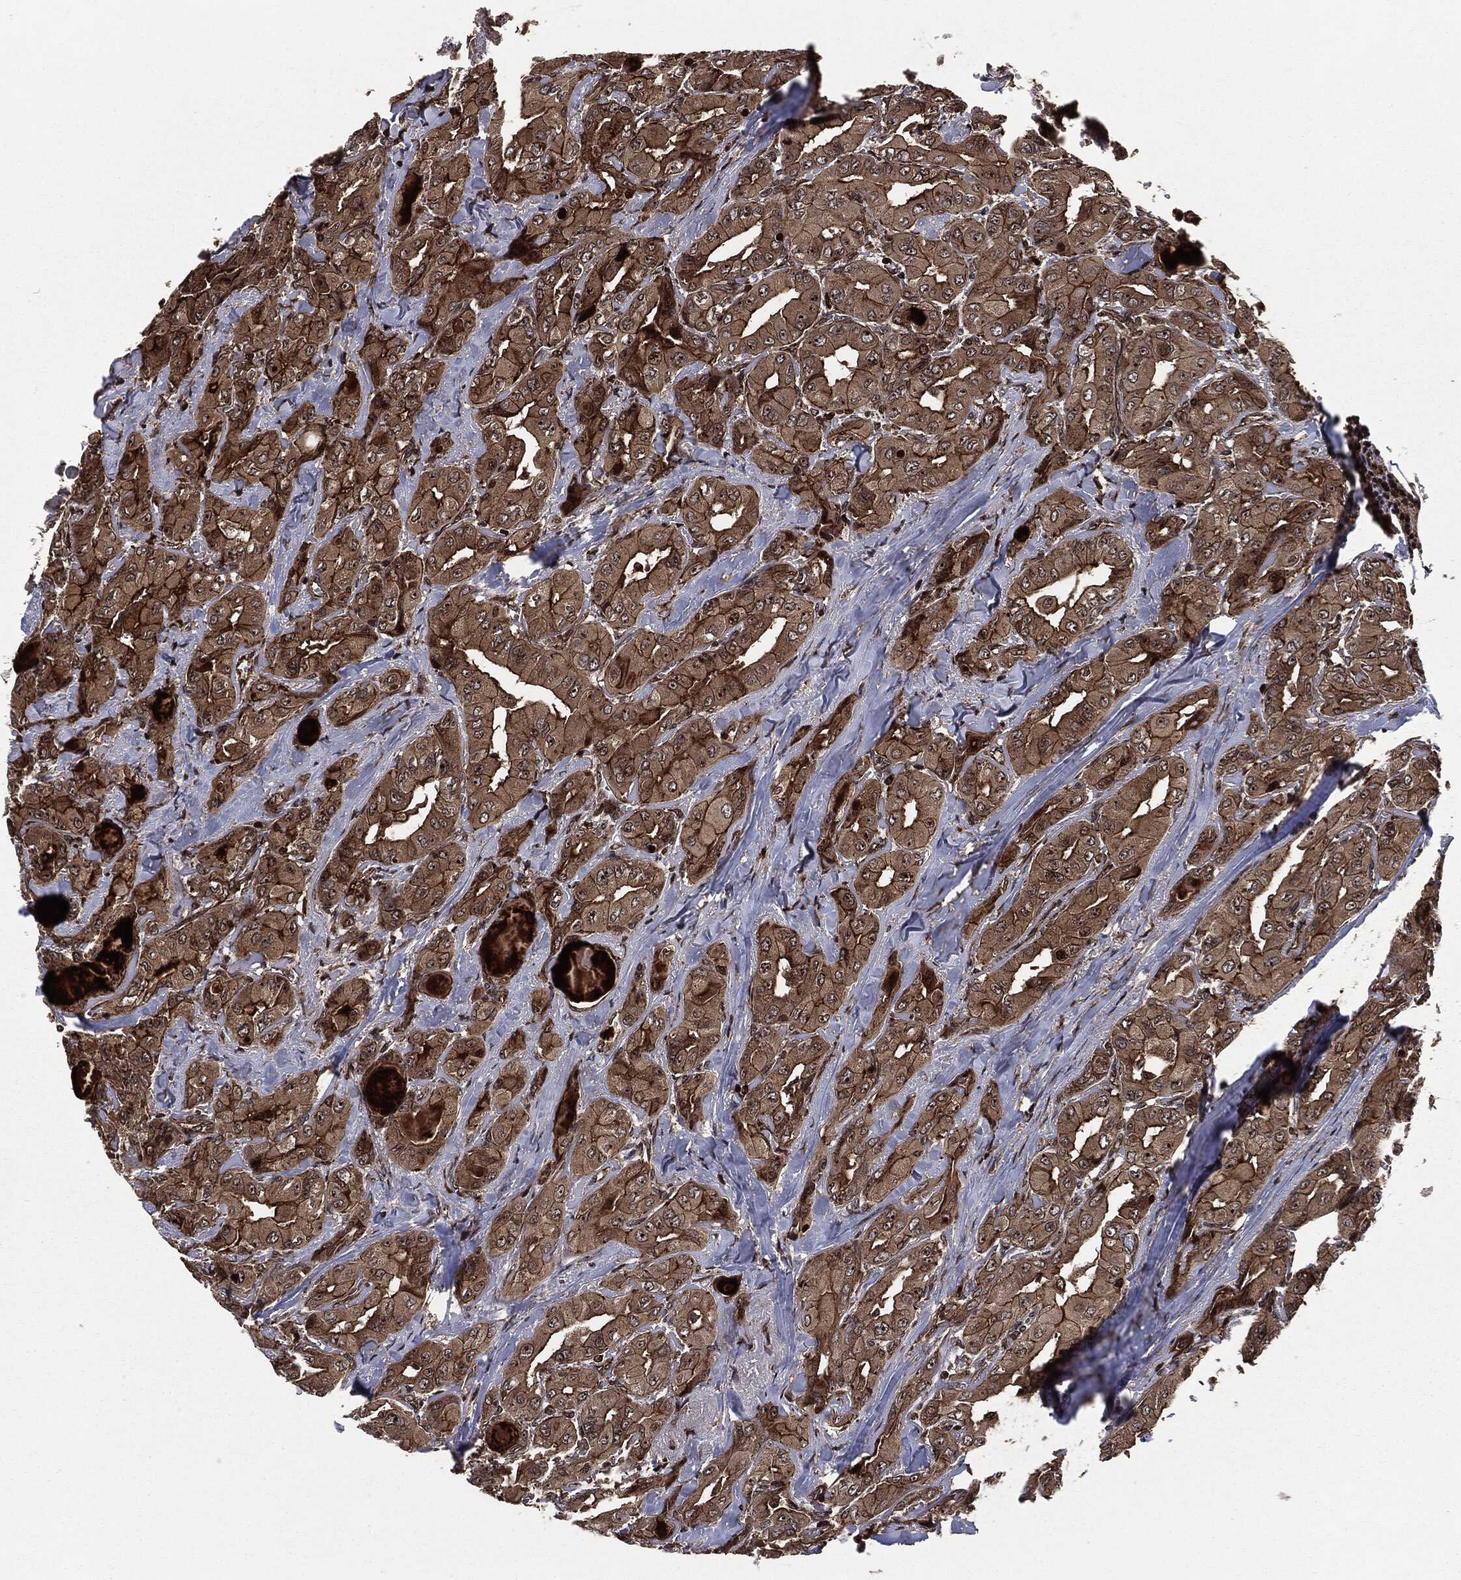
{"staining": {"intensity": "strong", "quantity": ">75%", "location": "cytoplasmic/membranous"}, "tissue": "thyroid cancer", "cell_type": "Tumor cells", "image_type": "cancer", "snomed": [{"axis": "morphology", "description": "Normal tissue, NOS"}, {"axis": "morphology", "description": "Papillary adenocarcinoma, NOS"}, {"axis": "topography", "description": "Thyroid gland"}], "caption": "An IHC histopathology image of tumor tissue is shown. Protein staining in brown labels strong cytoplasmic/membranous positivity in thyroid cancer (papillary adenocarcinoma) within tumor cells.", "gene": "CARD6", "patient": {"sex": "female", "age": 66}}